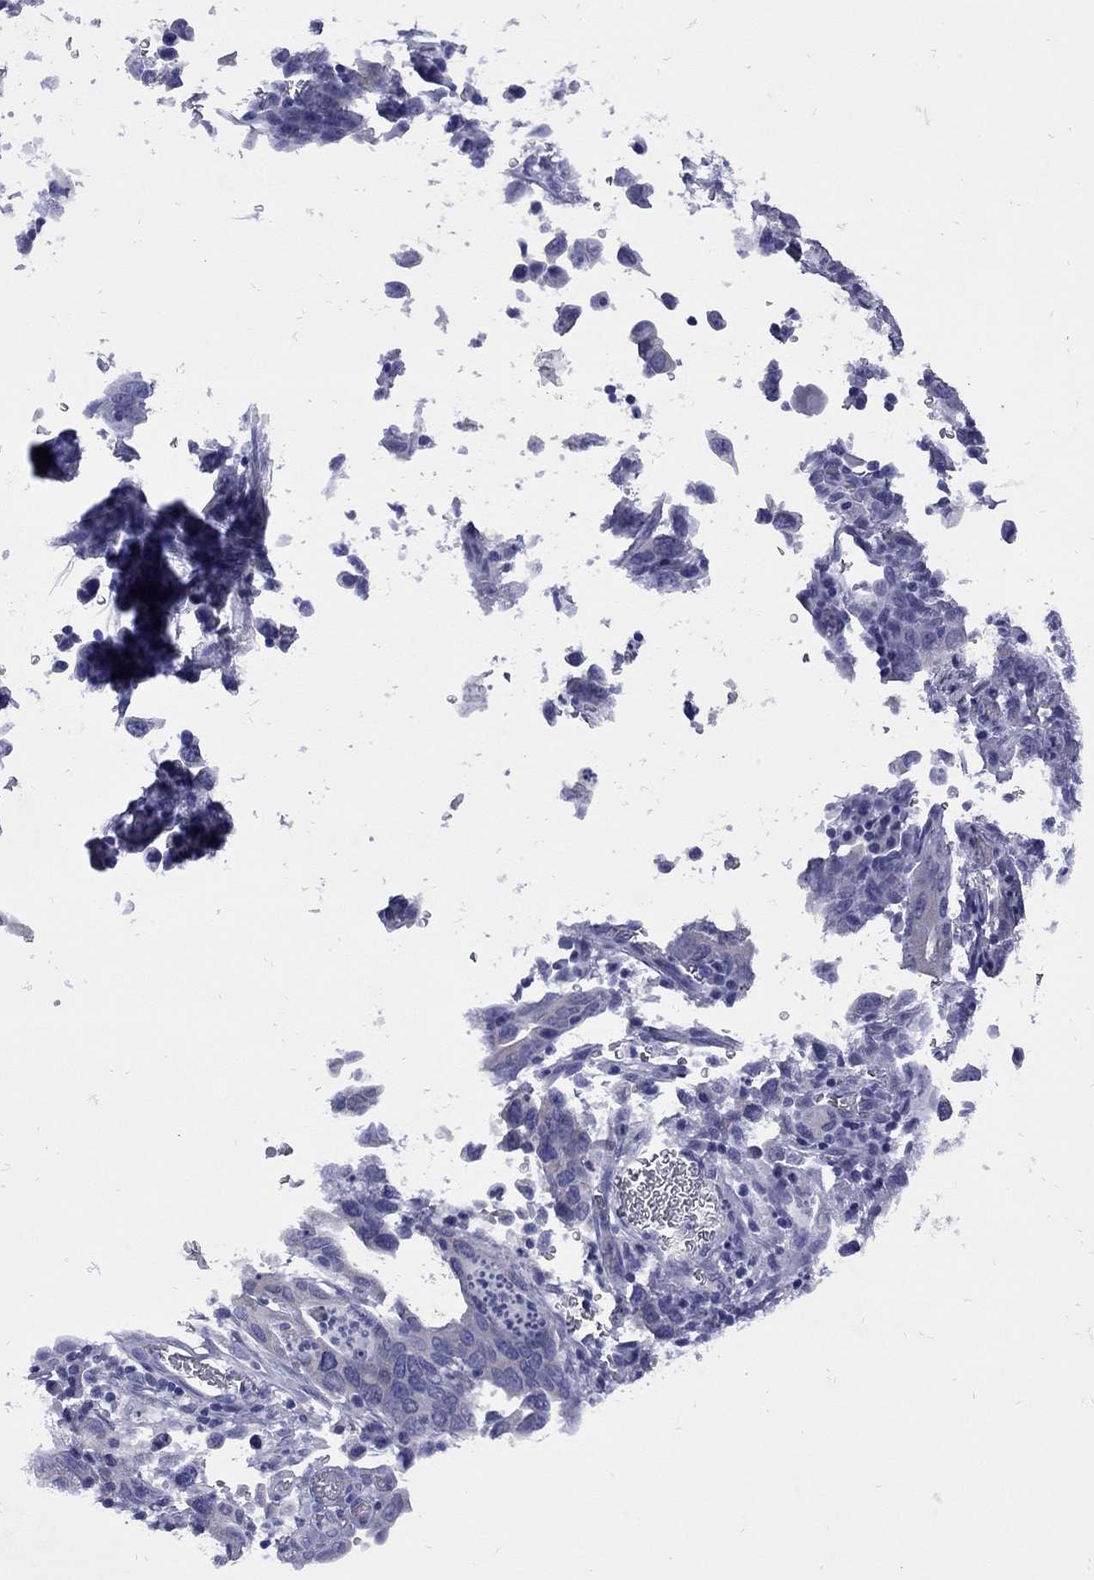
{"staining": {"intensity": "negative", "quantity": "none", "location": "none"}, "tissue": "stomach cancer", "cell_type": "Tumor cells", "image_type": "cancer", "snomed": [{"axis": "morphology", "description": "Adenocarcinoma, NOS"}, {"axis": "topography", "description": "Stomach, upper"}], "caption": "An immunohistochemistry (IHC) image of stomach cancer (adenocarcinoma) is shown. There is no staining in tumor cells of stomach cancer (adenocarcinoma).", "gene": "EPPIN", "patient": {"sex": "male", "age": 74}}